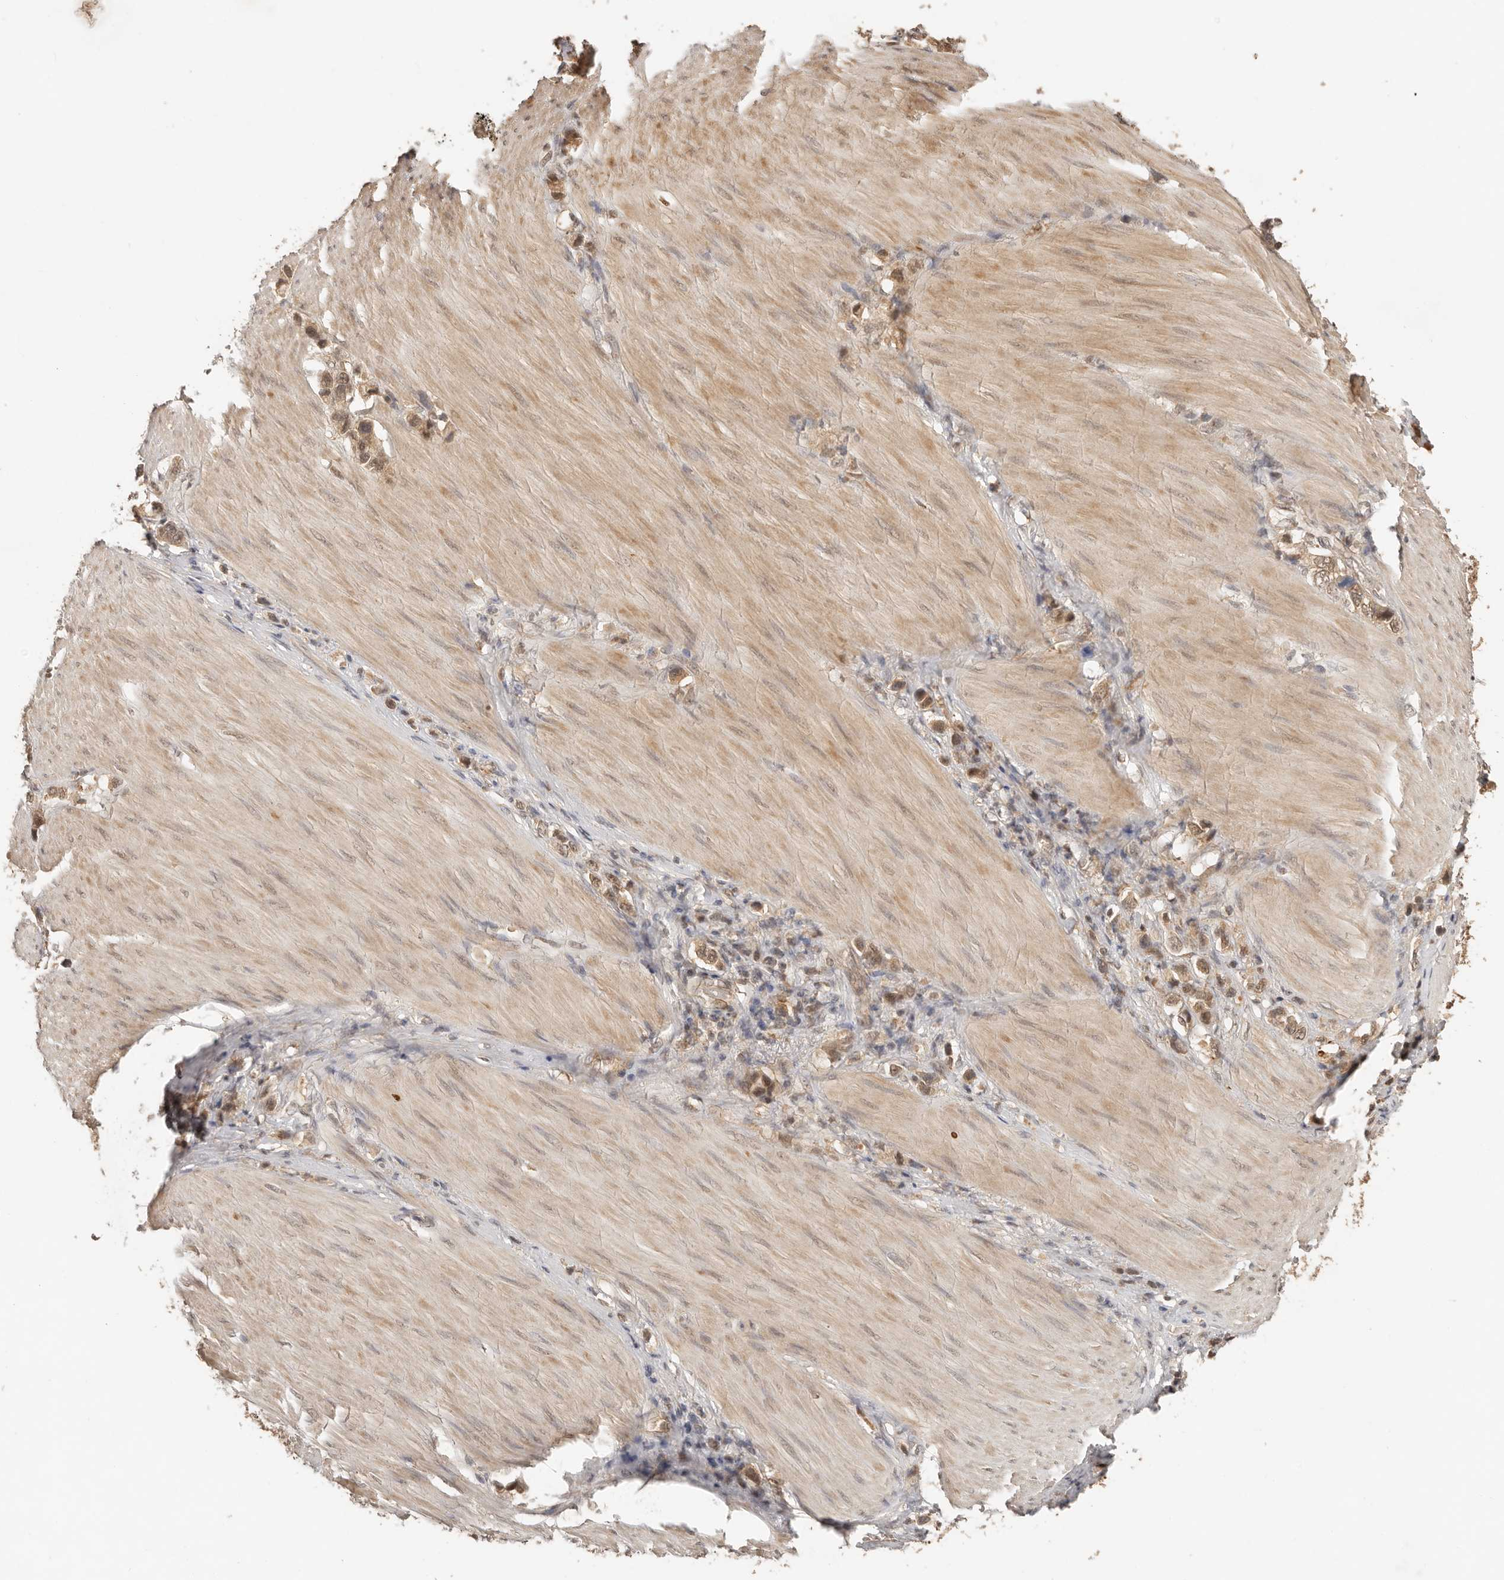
{"staining": {"intensity": "moderate", "quantity": ">75%", "location": "cytoplasmic/membranous,nuclear"}, "tissue": "stomach cancer", "cell_type": "Tumor cells", "image_type": "cancer", "snomed": [{"axis": "morphology", "description": "Adenocarcinoma, NOS"}, {"axis": "topography", "description": "Stomach"}], "caption": "High-magnification brightfield microscopy of stomach cancer (adenocarcinoma) stained with DAB (3,3'-diaminobenzidine) (brown) and counterstained with hematoxylin (blue). tumor cells exhibit moderate cytoplasmic/membranous and nuclear staining is appreciated in about>75% of cells. (DAB IHC with brightfield microscopy, high magnification).", "gene": "PSMA5", "patient": {"sex": "female", "age": 65}}